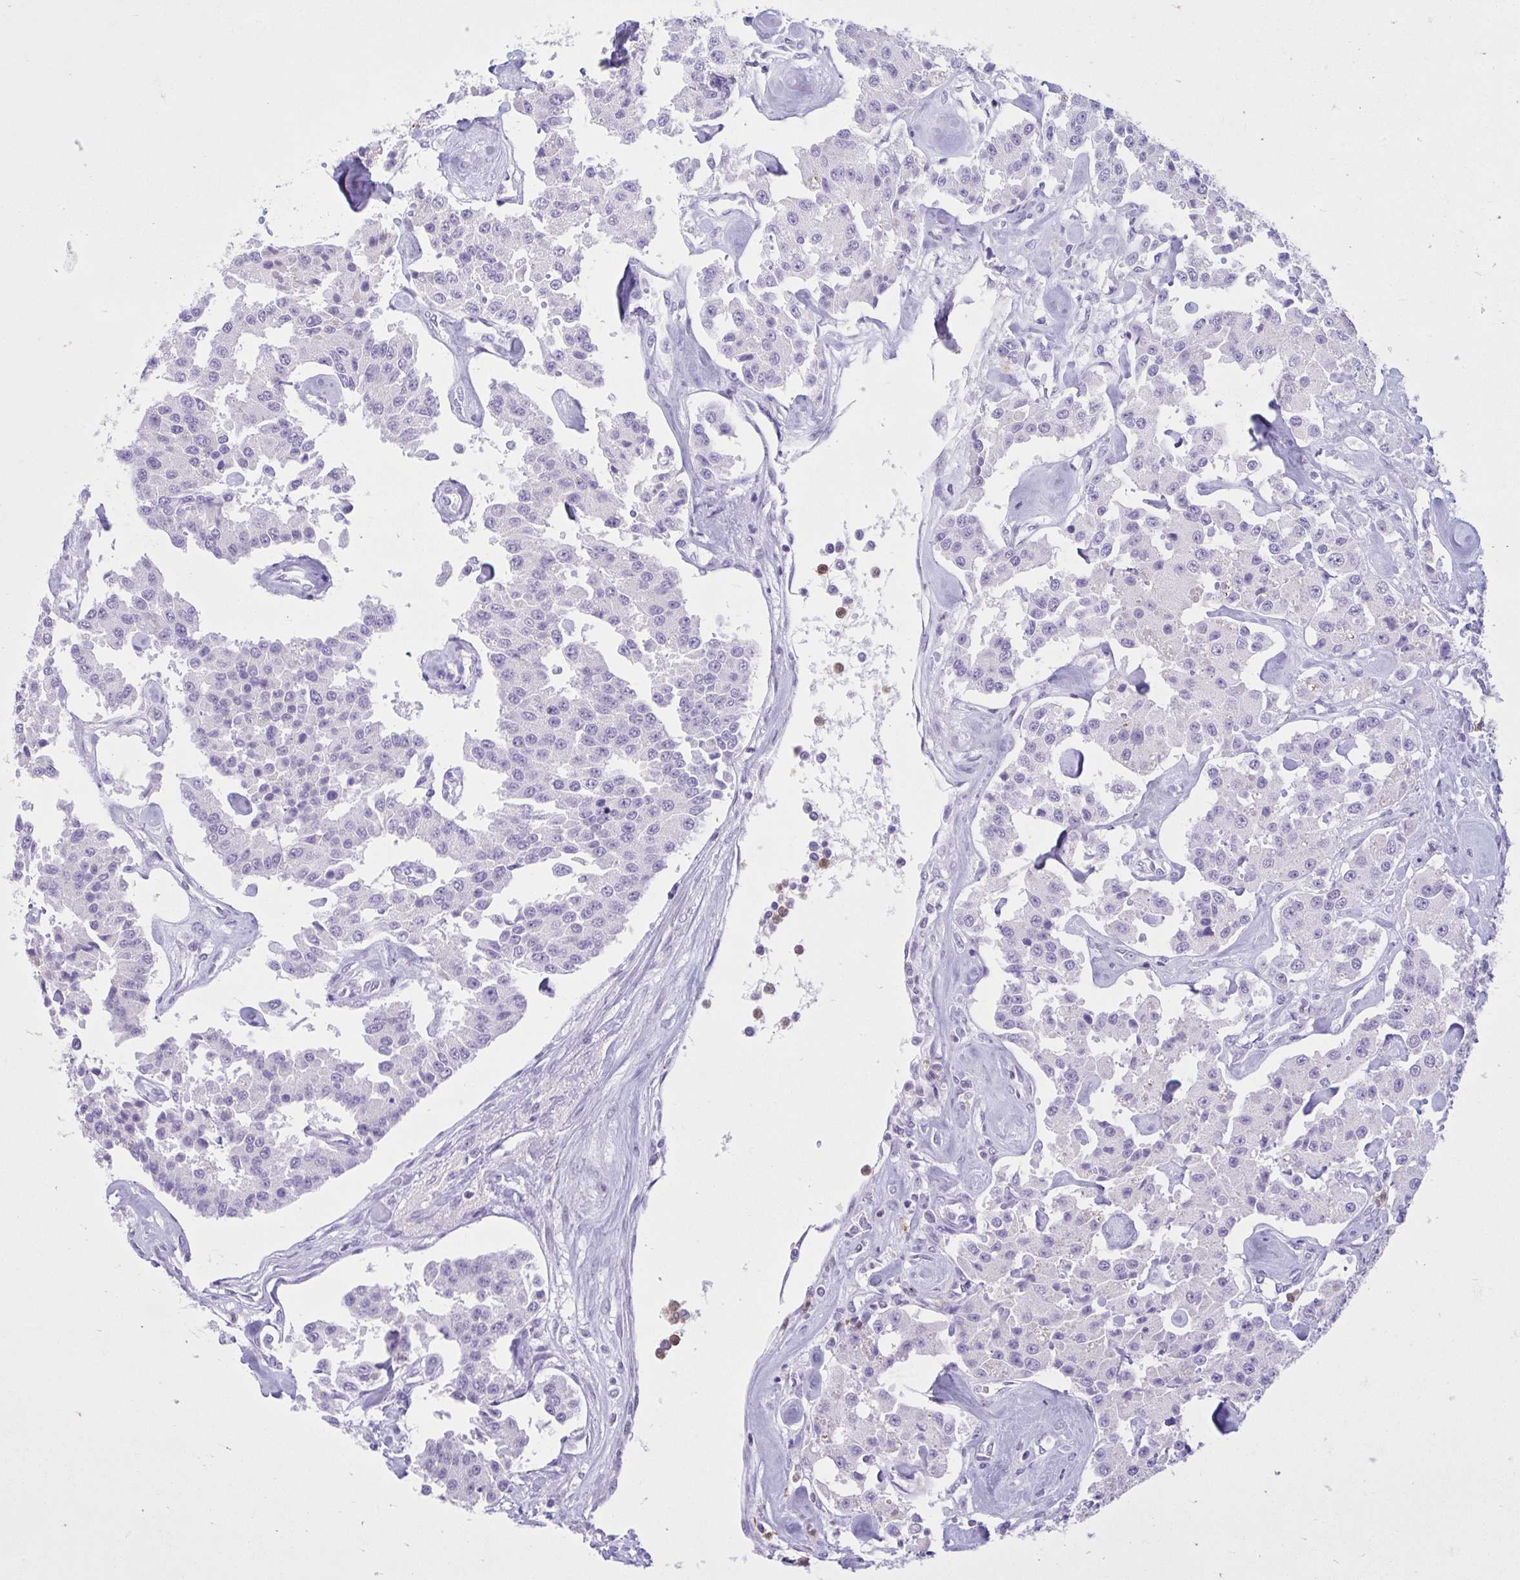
{"staining": {"intensity": "negative", "quantity": "none", "location": "none"}, "tissue": "carcinoid", "cell_type": "Tumor cells", "image_type": "cancer", "snomed": [{"axis": "morphology", "description": "Carcinoid, malignant, NOS"}, {"axis": "topography", "description": "Pancreas"}], "caption": "A histopathology image of human carcinoid is negative for staining in tumor cells.", "gene": "CEP120", "patient": {"sex": "male", "age": 41}}